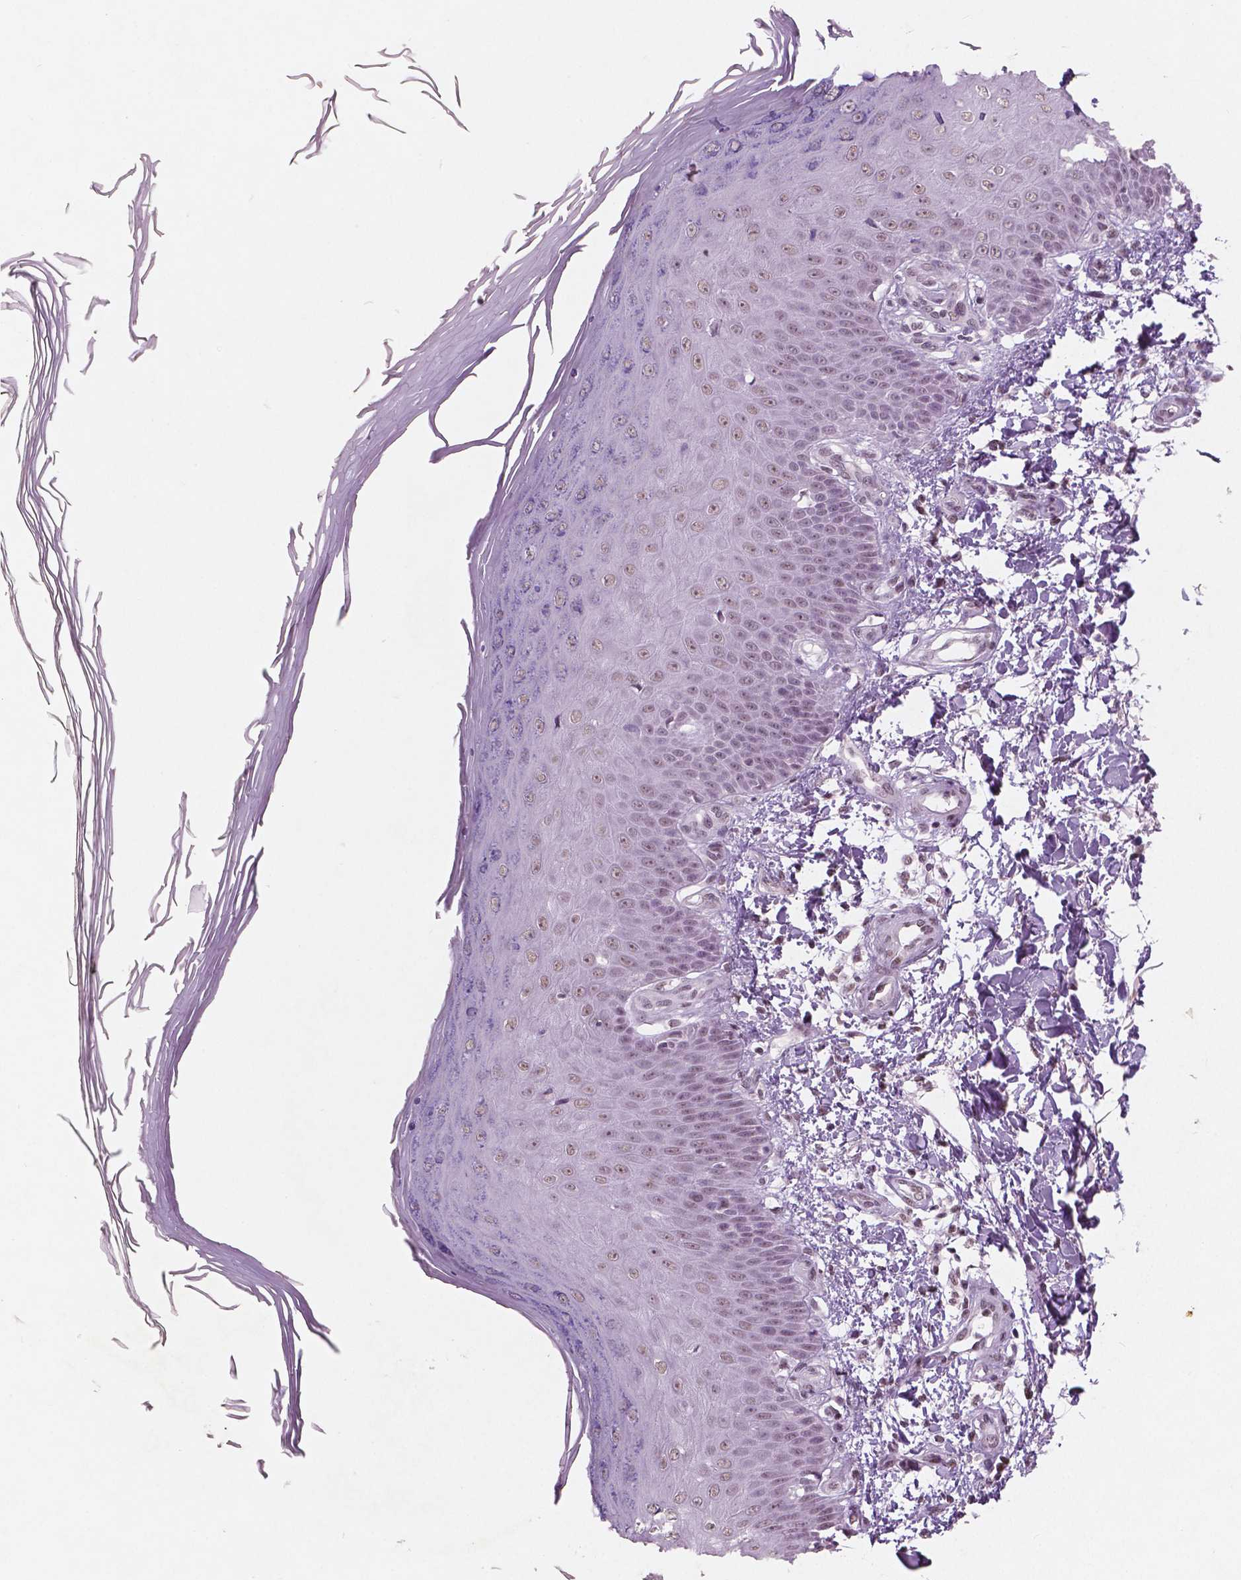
{"staining": {"intensity": "moderate", "quantity": ">75%", "location": "nuclear"}, "tissue": "skin", "cell_type": "Fibroblasts", "image_type": "normal", "snomed": [{"axis": "morphology", "description": "Normal tissue, NOS"}, {"axis": "topography", "description": "Skin"}], "caption": "Fibroblasts display moderate nuclear positivity in approximately >75% of cells in benign skin.", "gene": "BRD4", "patient": {"sex": "female", "age": 62}}